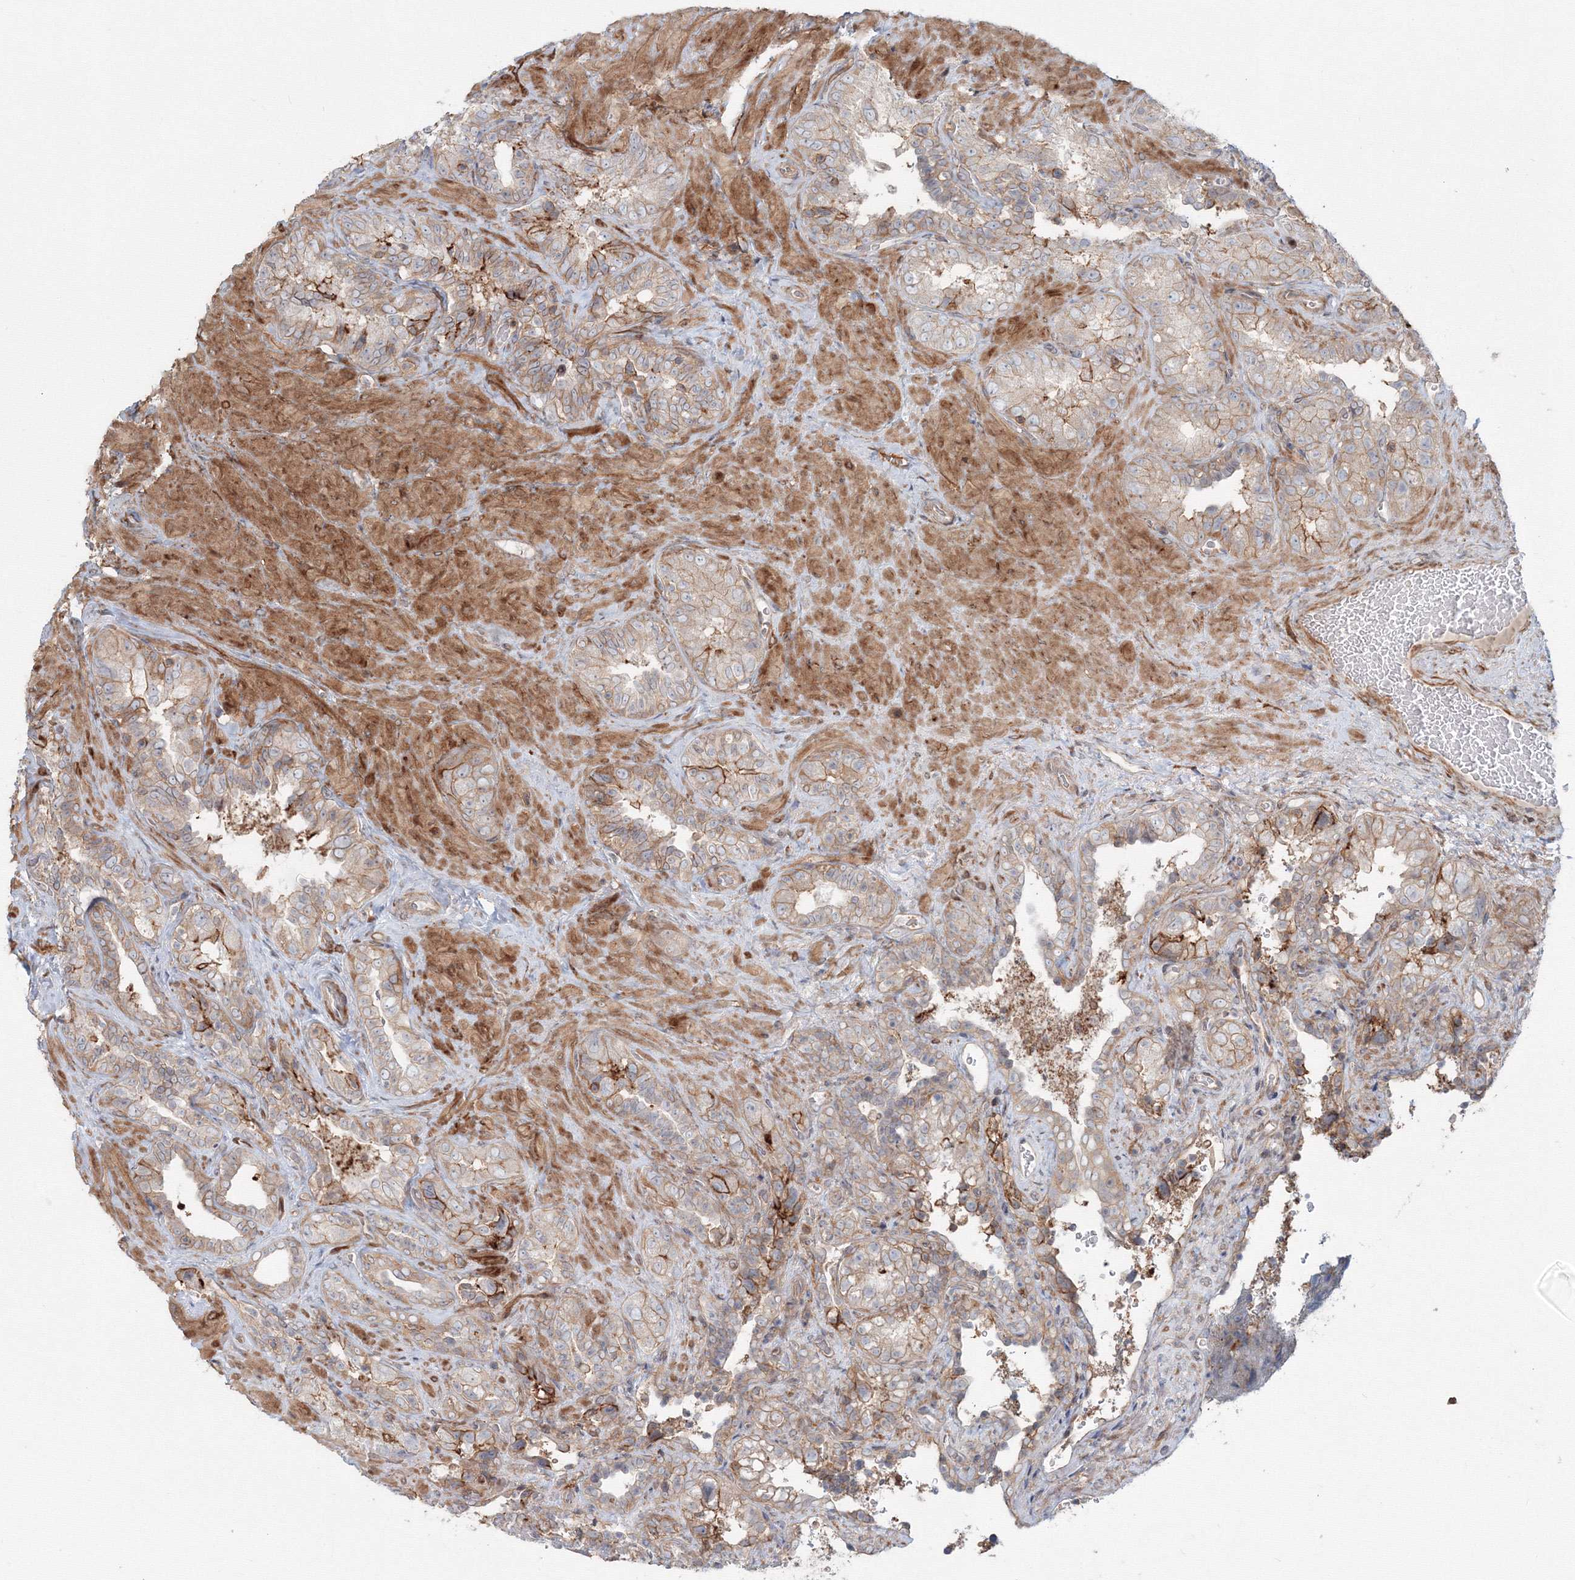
{"staining": {"intensity": "moderate", "quantity": "<25%", "location": "cytoplasmic/membranous"}, "tissue": "seminal vesicle", "cell_type": "Glandular cells", "image_type": "normal", "snomed": [{"axis": "morphology", "description": "Normal tissue, NOS"}, {"axis": "topography", "description": "Seminal veicle"}, {"axis": "topography", "description": "Peripheral nerve tissue"}], "caption": "An image of human seminal vesicle stained for a protein shows moderate cytoplasmic/membranous brown staining in glandular cells. The staining was performed using DAB (3,3'-diaminobenzidine), with brown indicating positive protein expression. Nuclei are stained blue with hematoxylin.", "gene": "SH3PXD2A", "patient": {"sex": "male", "age": 67}}